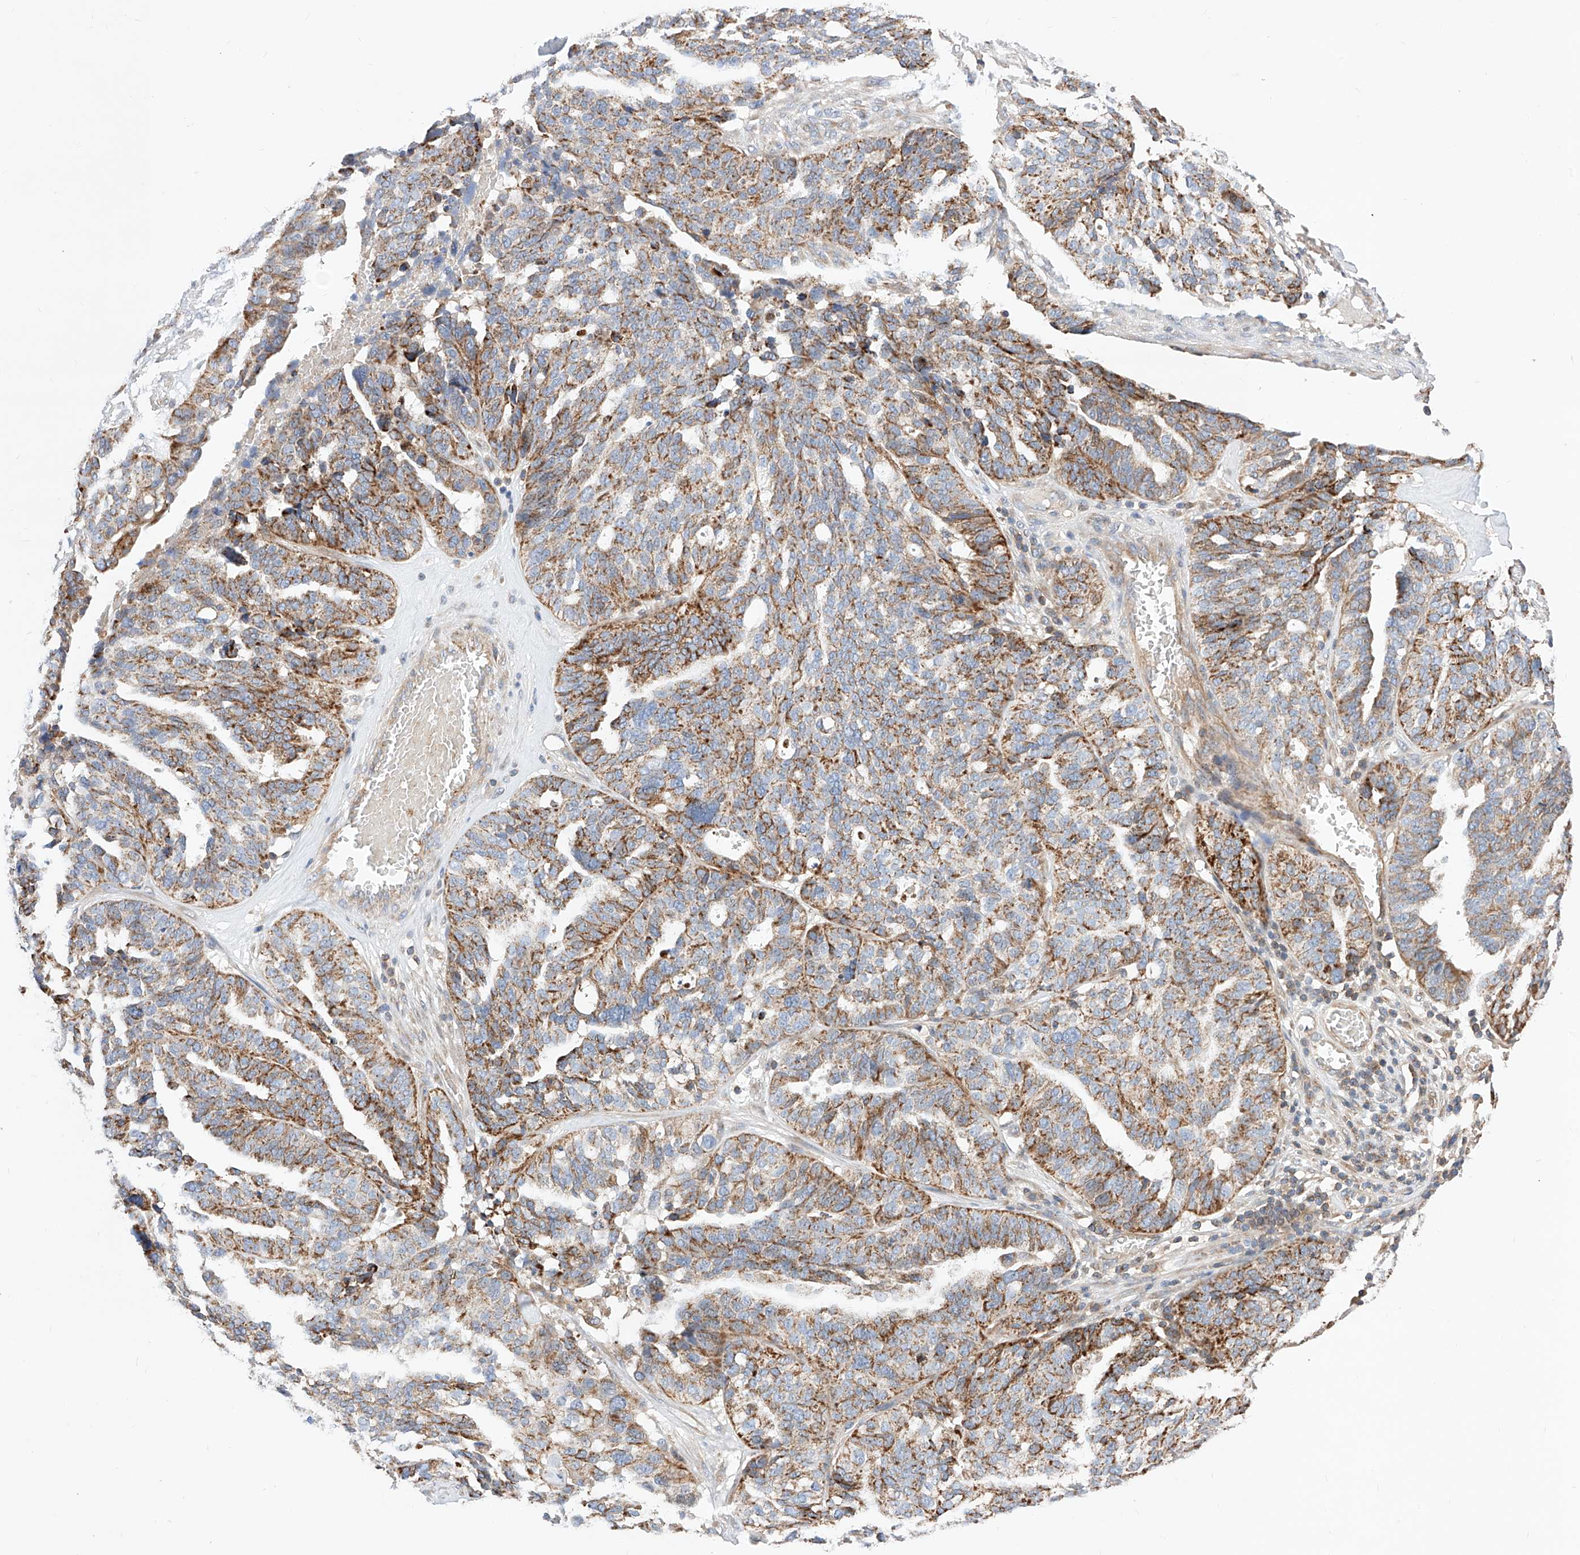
{"staining": {"intensity": "strong", "quantity": ">75%", "location": "cytoplasmic/membranous"}, "tissue": "ovarian cancer", "cell_type": "Tumor cells", "image_type": "cancer", "snomed": [{"axis": "morphology", "description": "Cystadenocarcinoma, serous, NOS"}, {"axis": "topography", "description": "Ovary"}], "caption": "A histopathology image showing strong cytoplasmic/membranous staining in about >75% of tumor cells in ovarian serous cystadenocarcinoma, as visualized by brown immunohistochemical staining.", "gene": "NR1D1", "patient": {"sex": "female", "age": 59}}